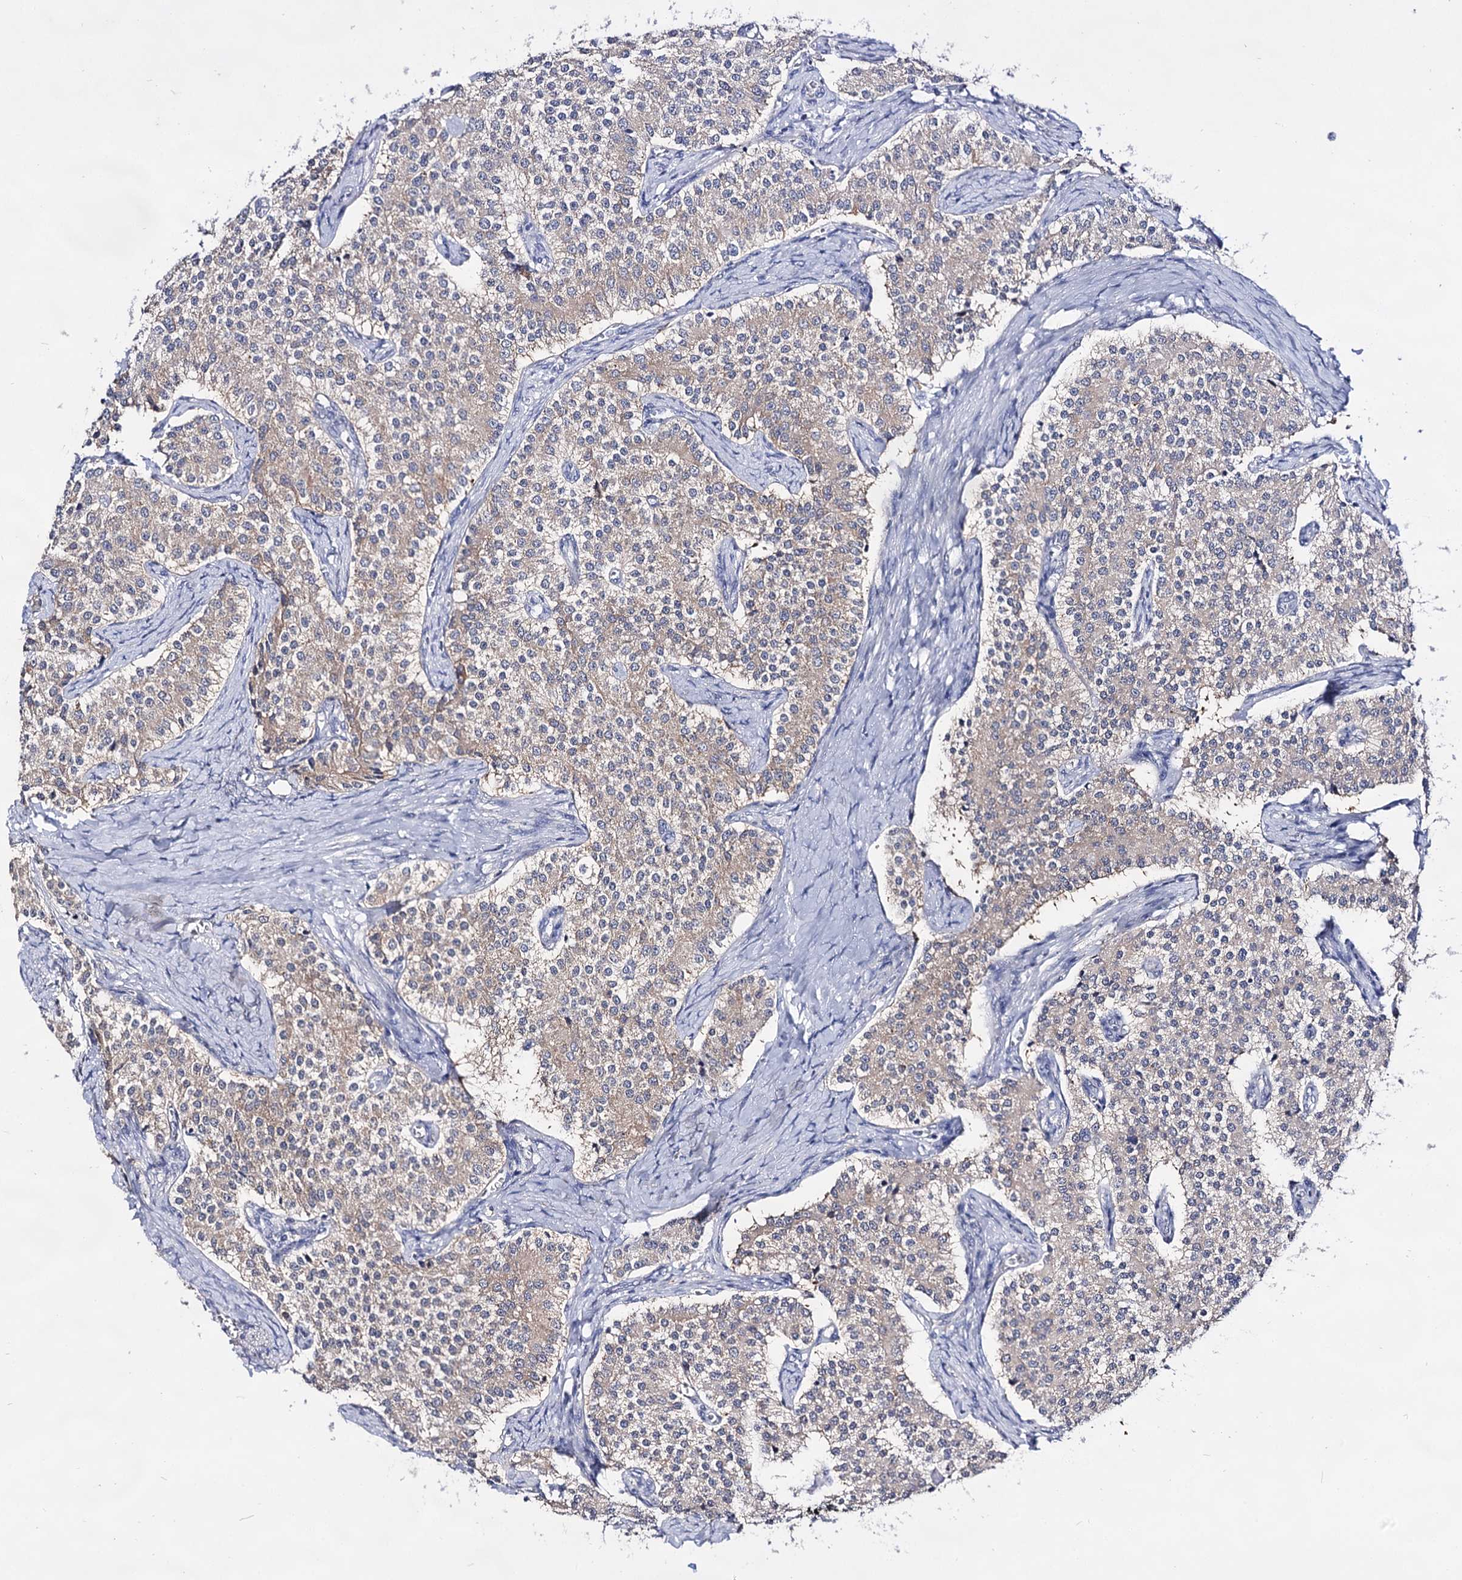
{"staining": {"intensity": "weak", "quantity": "25%-75%", "location": "cytoplasmic/membranous"}, "tissue": "carcinoid", "cell_type": "Tumor cells", "image_type": "cancer", "snomed": [{"axis": "morphology", "description": "Carcinoid, malignant, NOS"}, {"axis": "topography", "description": "Colon"}], "caption": "Approximately 25%-75% of tumor cells in human carcinoid show weak cytoplasmic/membranous protein positivity as visualized by brown immunohistochemical staining.", "gene": "ARFIP2", "patient": {"sex": "female", "age": 52}}